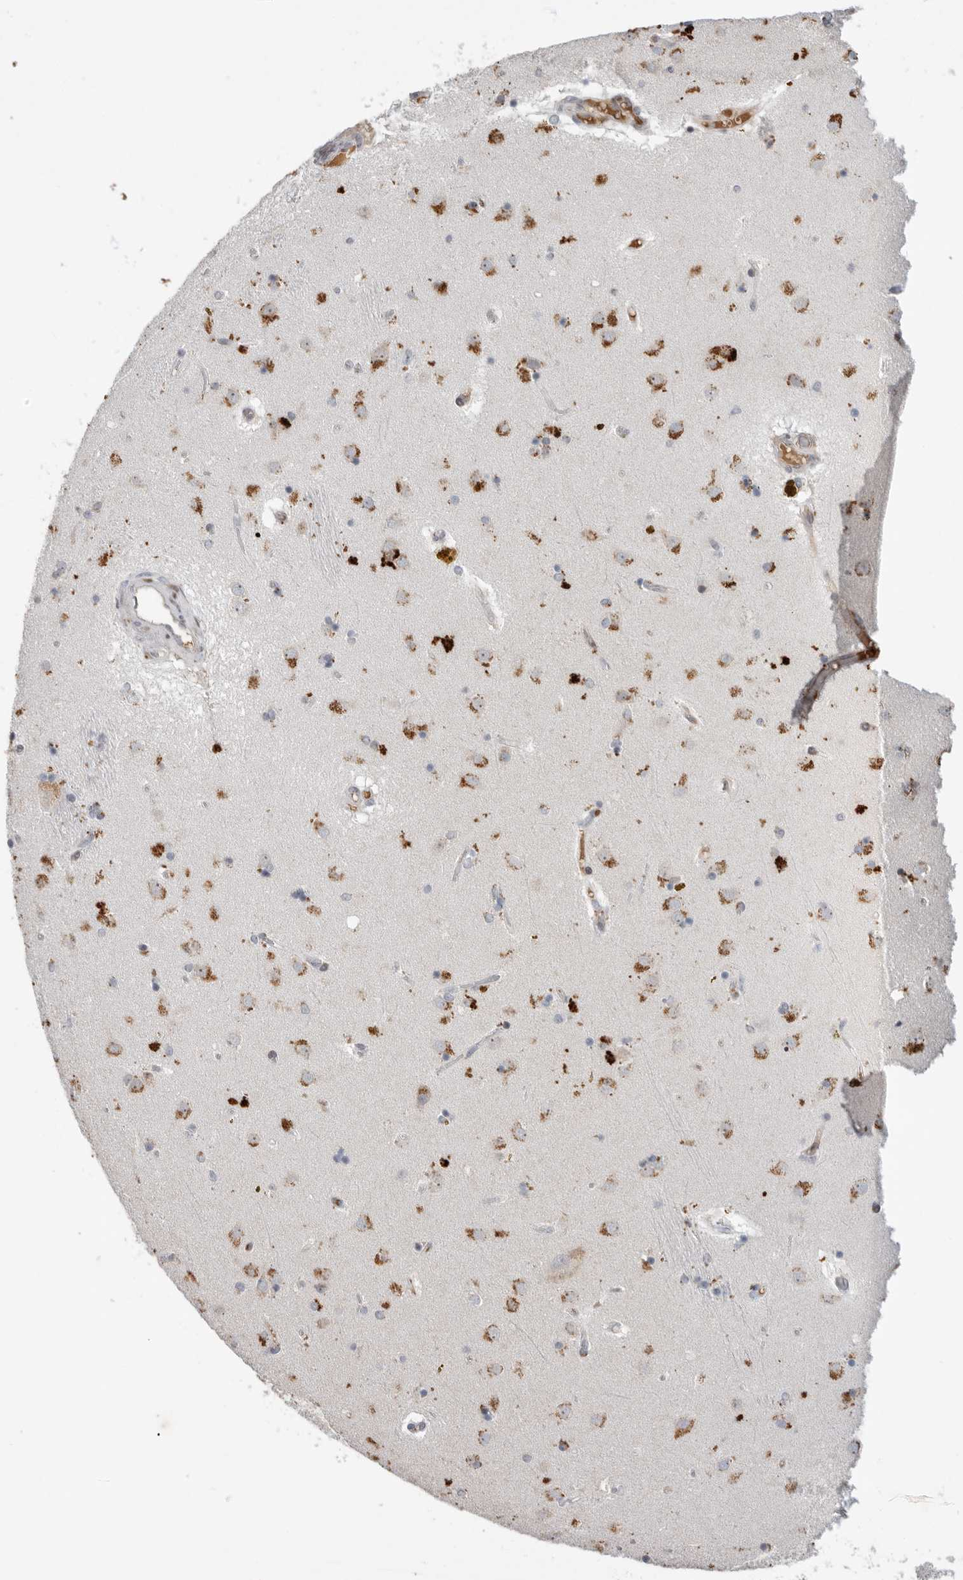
{"staining": {"intensity": "moderate", "quantity": "<25%", "location": "cytoplasmic/membranous"}, "tissue": "caudate", "cell_type": "Glial cells", "image_type": "normal", "snomed": [{"axis": "morphology", "description": "Normal tissue, NOS"}, {"axis": "topography", "description": "Lateral ventricle wall"}], "caption": "Immunohistochemical staining of normal caudate shows low levels of moderate cytoplasmic/membranous positivity in approximately <25% of glial cells. The protein of interest is stained brown, and the nuclei are stained in blue (DAB (3,3'-diaminobenzidine) IHC with brightfield microscopy, high magnification).", "gene": "FZD3", "patient": {"sex": "male", "age": 70}}